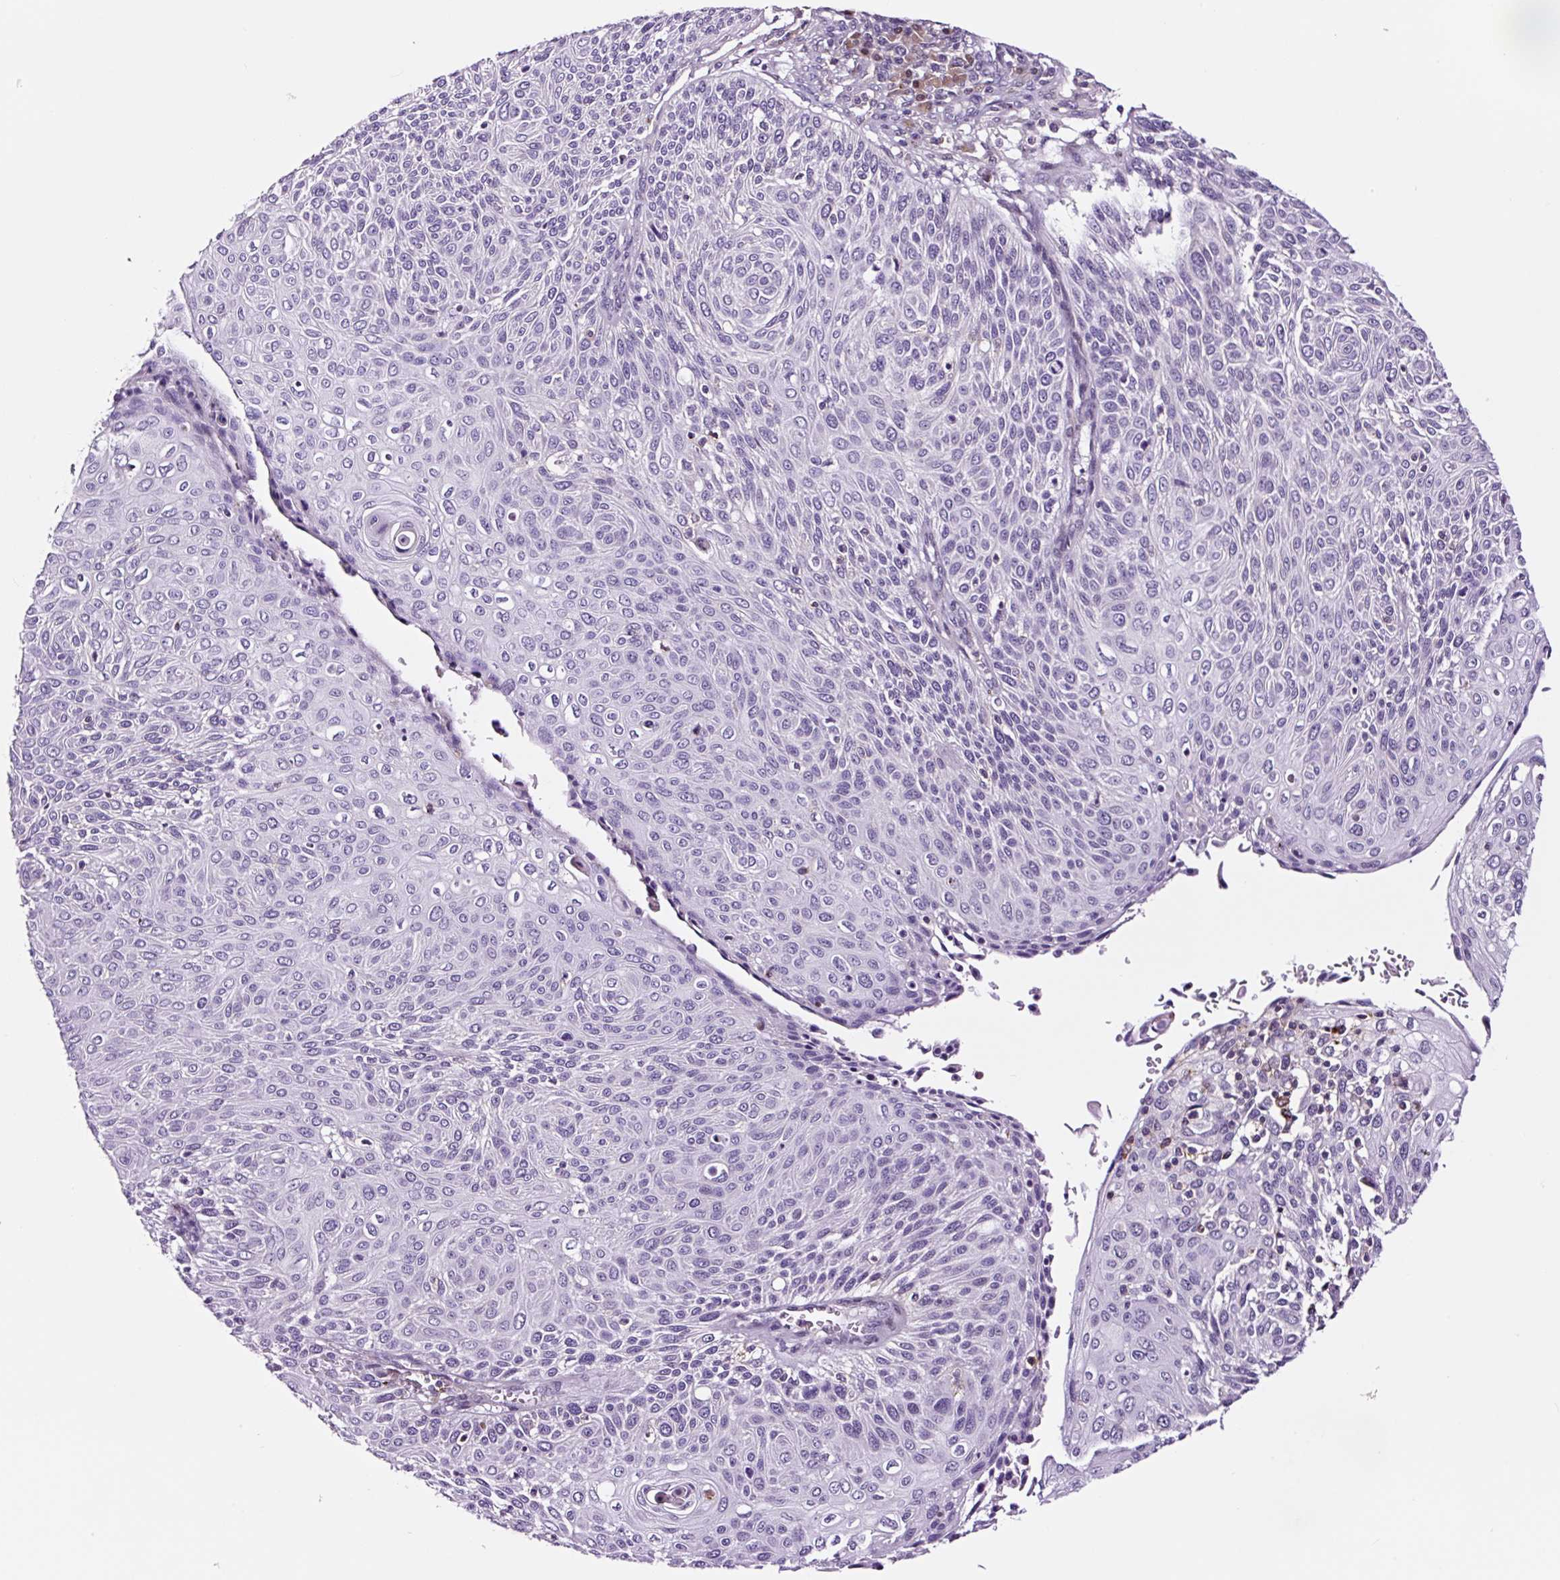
{"staining": {"intensity": "negative", "quantity": "none", "location": "none"}, "tissue": "cervical cancer", "cell_type": "Tumor cells", "image_type": "cancer", "snomed": [{"axis": "morphology", "description": "Squamous cell carcinoma, NOS"}, {"axis": "topography", "description": "Cervix"}], "caption": "Tumor cells show no significant protein staining in cervical cancer.", "gene": "TAFA3", "patient": {"sex": "female", "age": 31}}